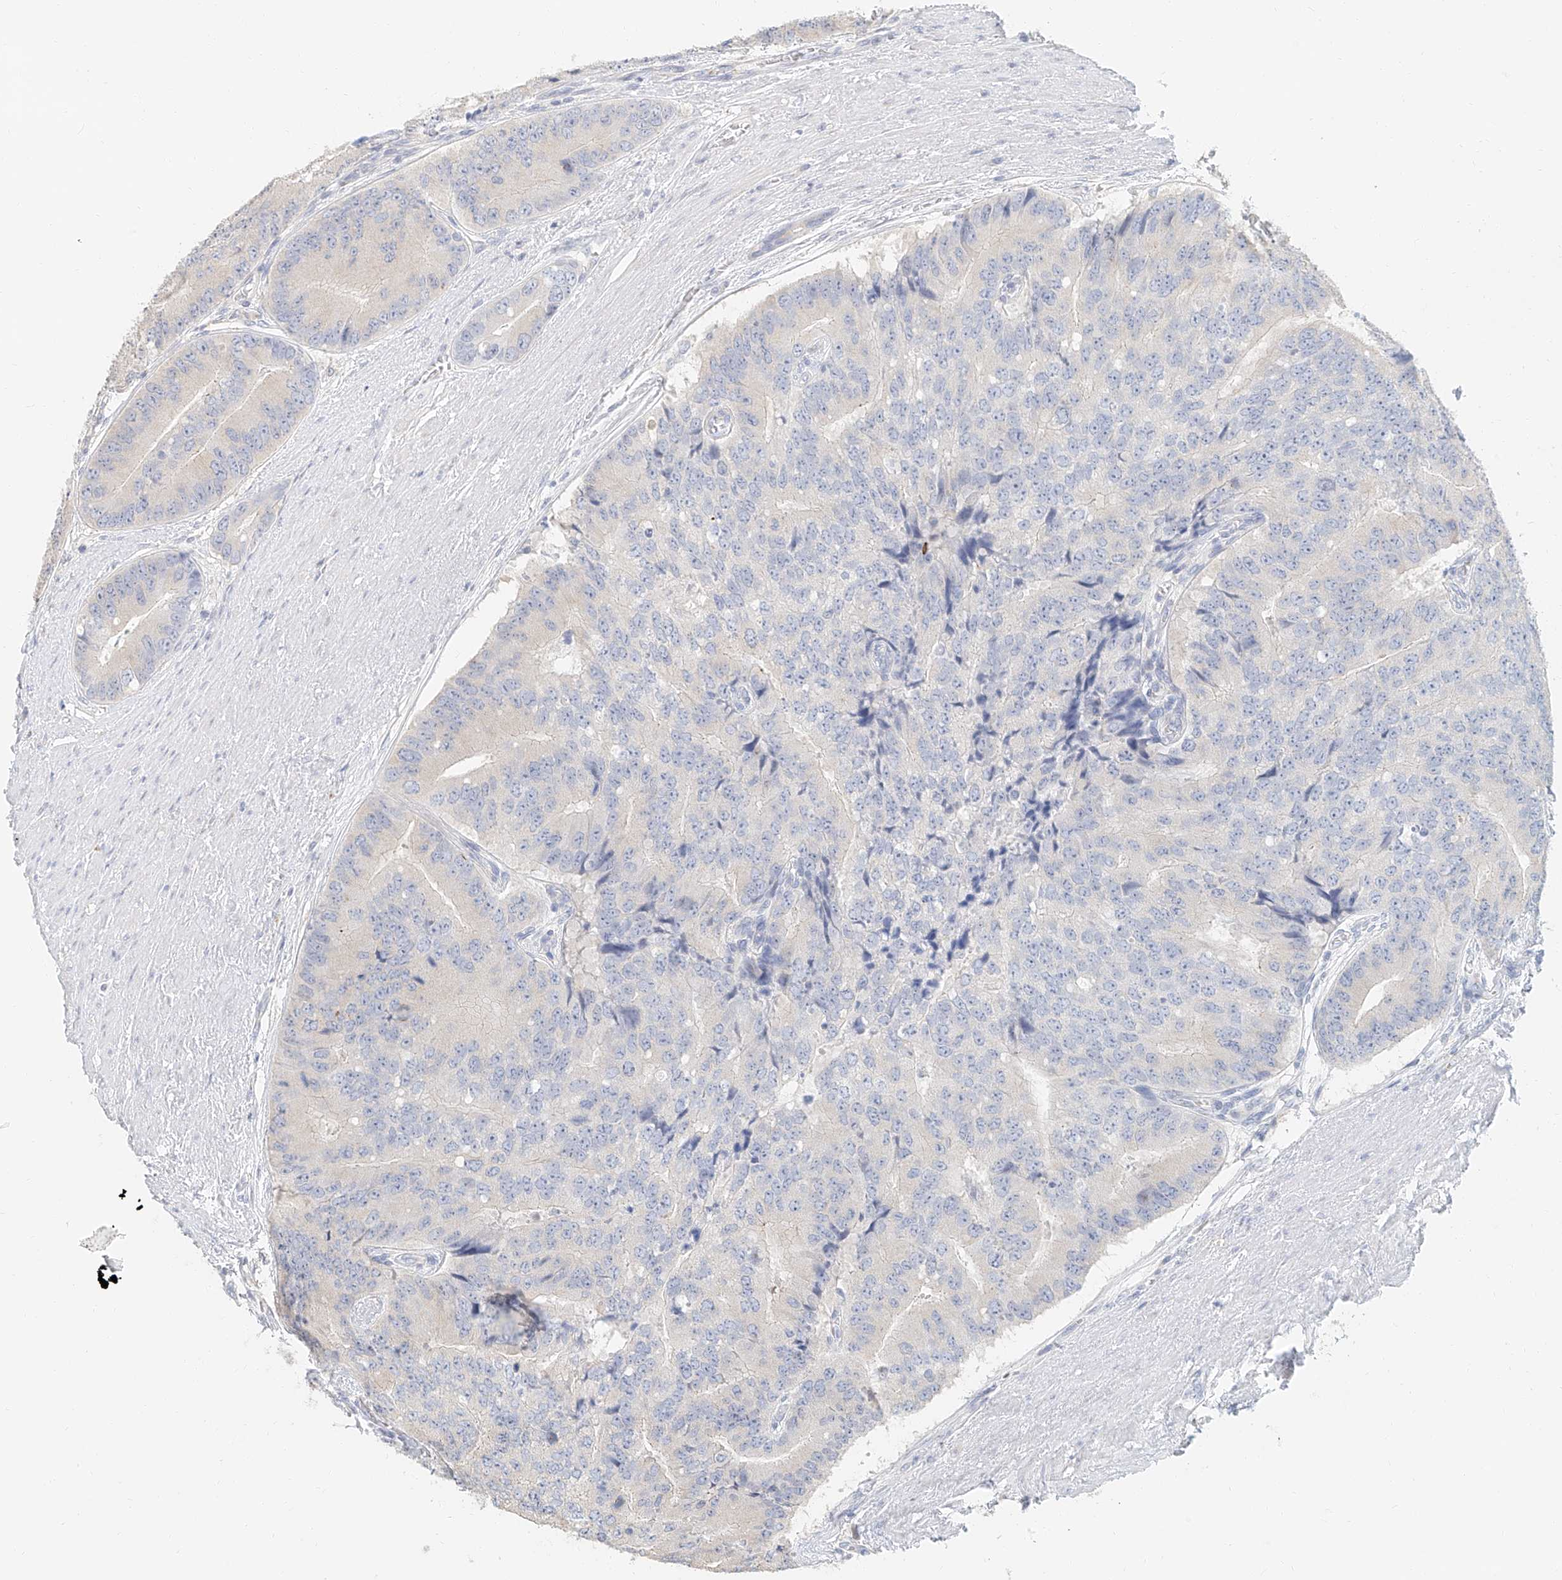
{"staining": {"intensity": "negative", "quantity": "none", "location": "none"}, "tissue": "prostate cancer", "cell_type": "Tumor cells", "image_type": "cancer", "snomed": [{"axis": "morphology", "description": "Adenocarcinoma, High grade"}, {"axis": "topography", "description": "Prostate"}], "caption": "Immunohistochemistry of prostate adenocarcinoma (high-grade) reveals no positivity in tumor cells.", "gene": "NAP1L1", "patient": {"sex": "male", "age": 70}}